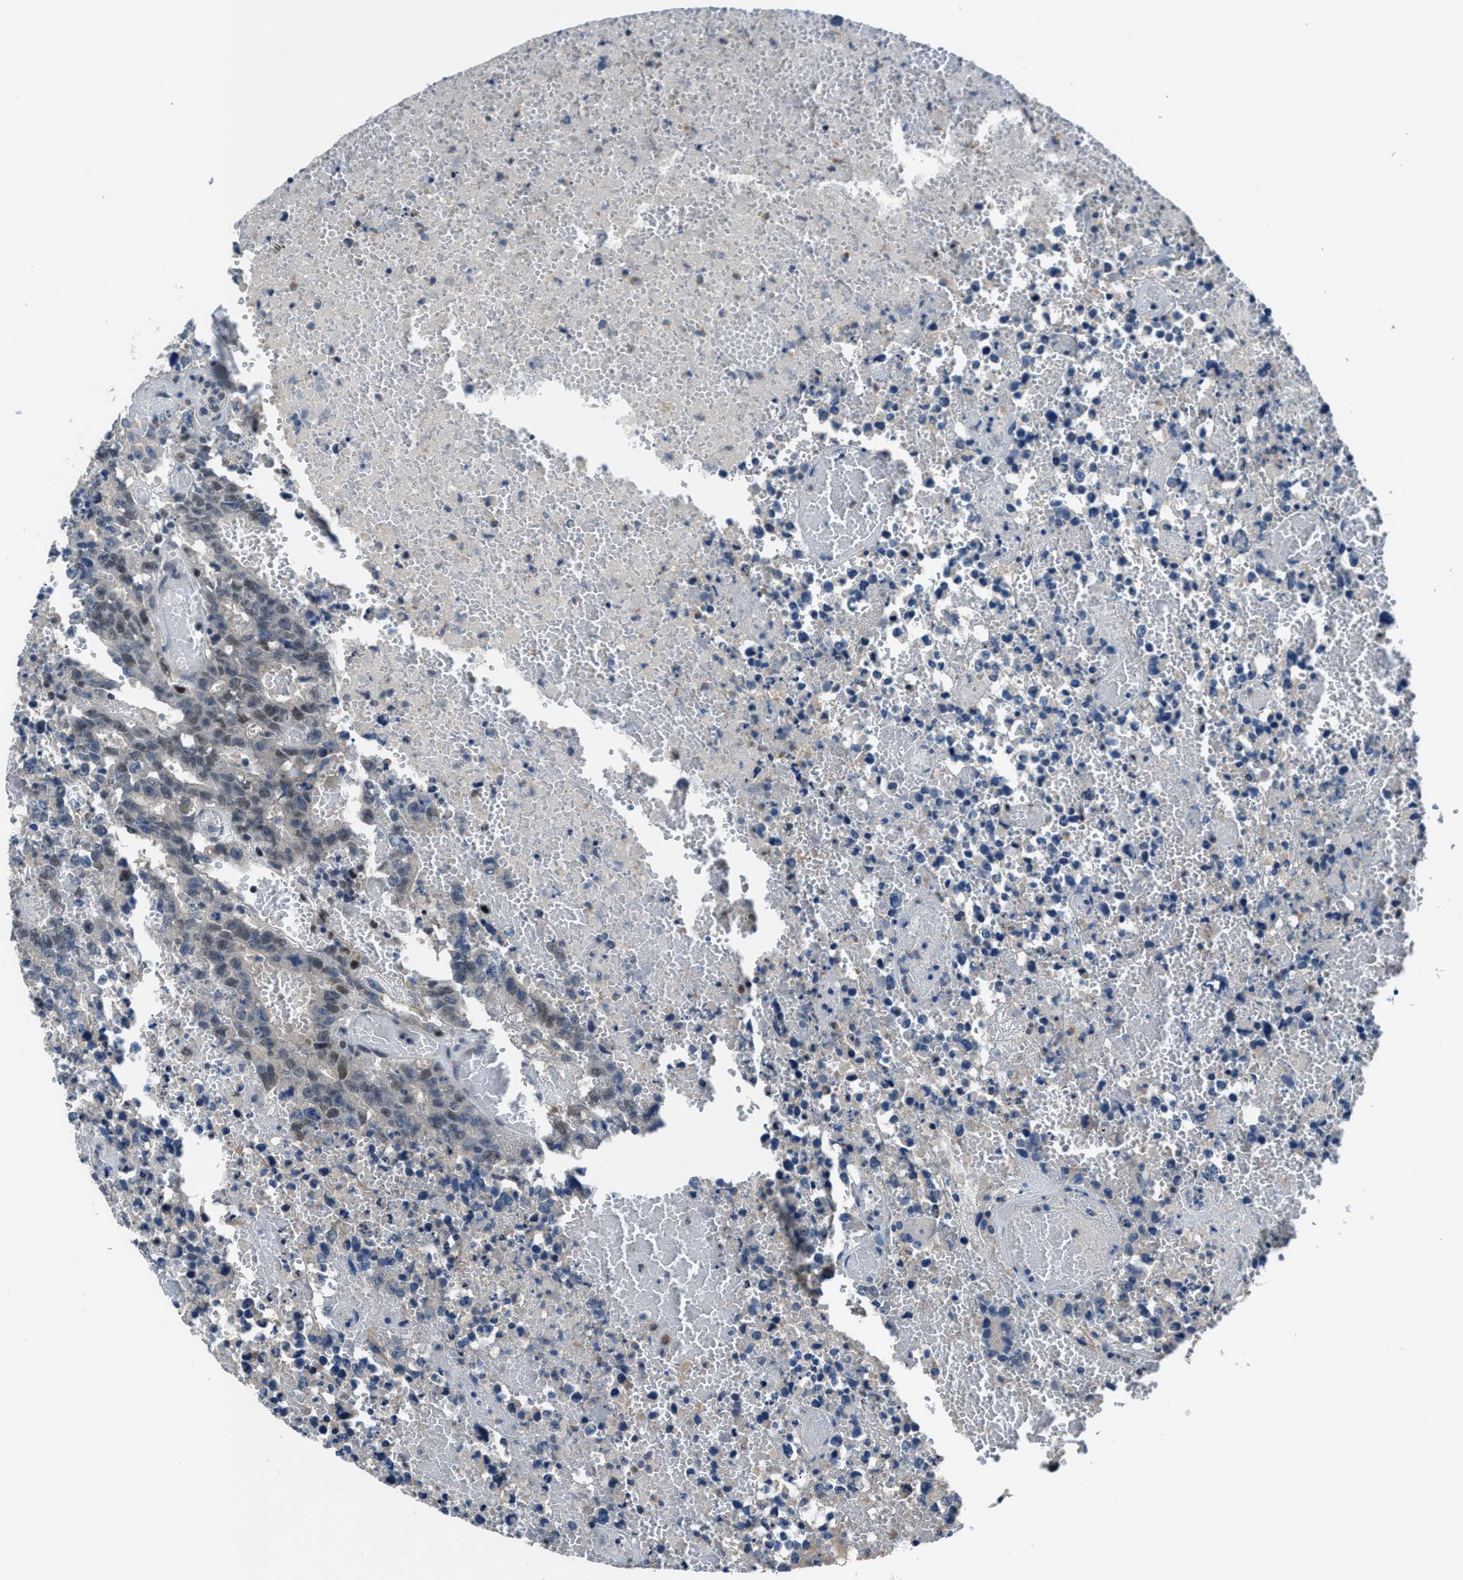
{"staining": {"intensity": "moderate", "quantity": "<25%", "location": "nuclear"}, "tissue": "testis cancer", "cell_type": "Tumor cells", "image_type": "cancer", "snomed": [{"axis": "morphology", "description": "Carcinoma, Embryonal, NOS"}, {"axis": "topography", "description": "Testis"}], "caption": "Immunohistochemistry (DAB) staining of testis cancer reveals moderate nuclear protein staining in about <25% of tumor cells.", "gene": "DUSP19", "patient": {"sex": "male", "age": 25}}